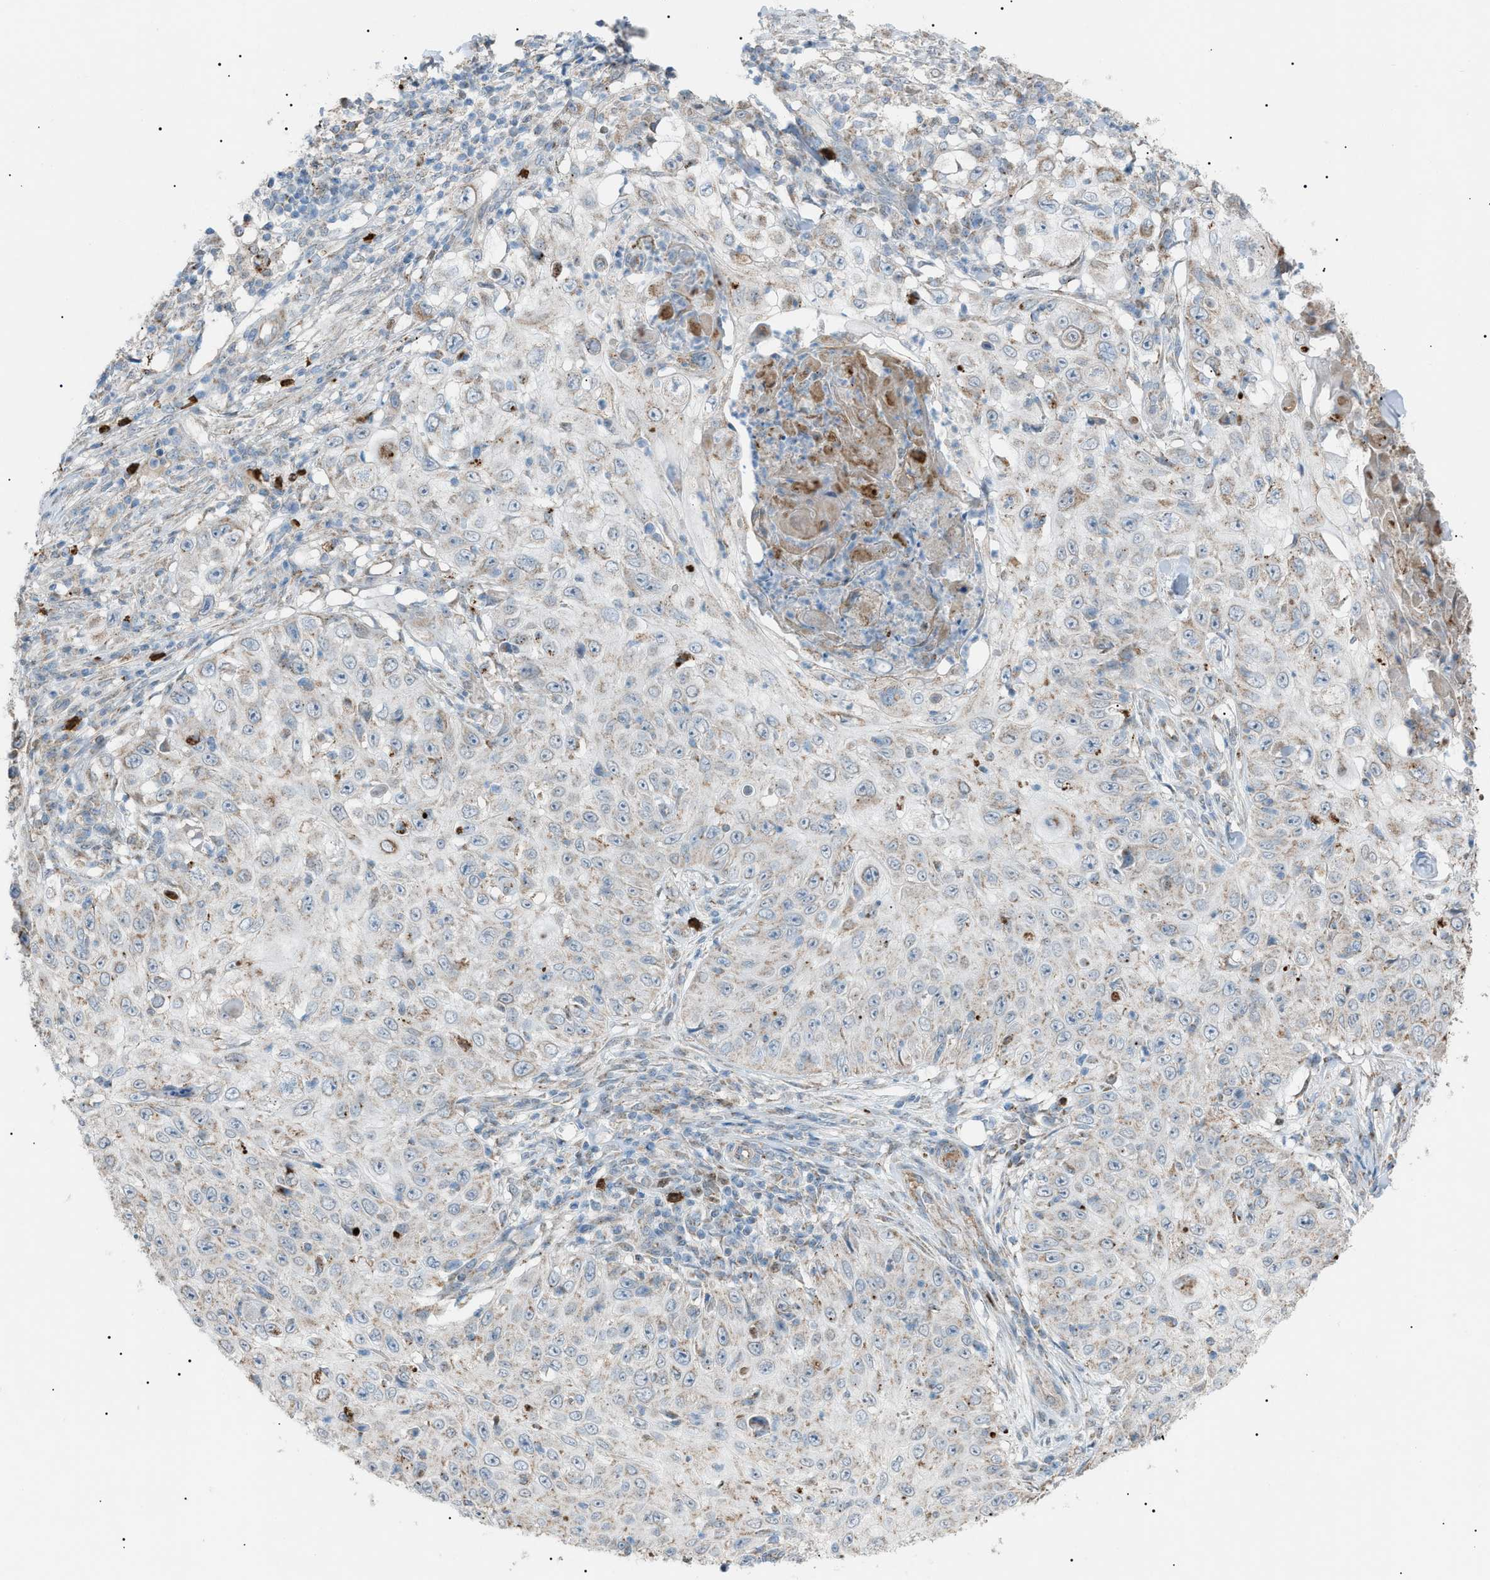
{"staining": {"intensity": "weak", "quantity": "<25%", "location": "cytoplasmic/membranous"}, "tissue": "skin cancer", "cell_type": "Tumor cells", "image_type": "cancer", "snomed": [{"axis": "morphology", "description": "Squamous cell carcinoma, NOS"}, {"axis": "topography", "description": "Skin"}], "caption": "Tumor cells show no significant expression in skin cancer (squamous cell carcinoma).", "gene": "ZNF516", "patient": {"sex": "male", "age": 86}}